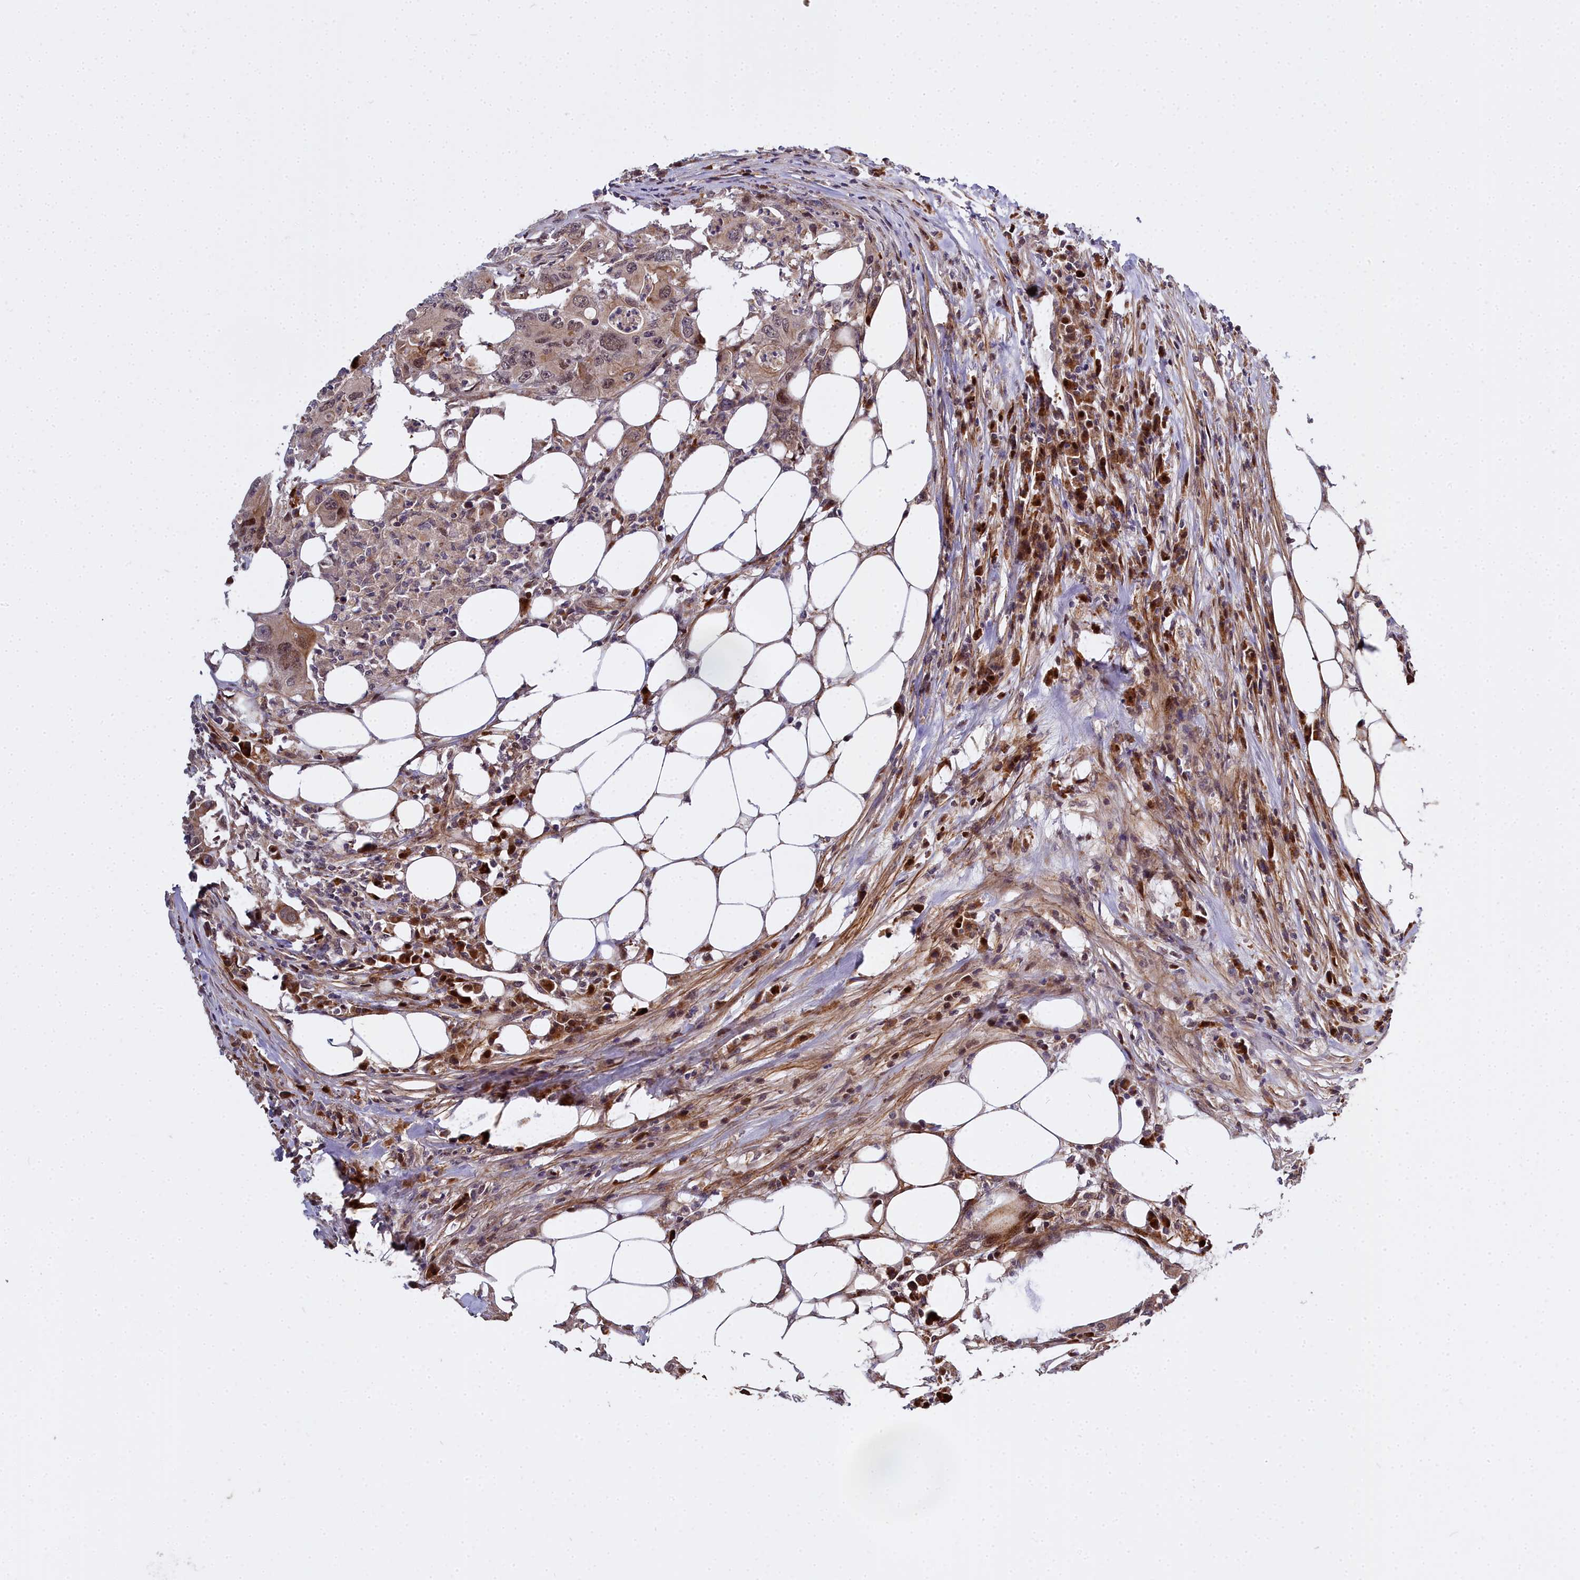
{"staining": {"intensity": "weak", "quantity": "25%-75%", "location": "cytoplasmic/membranous,nuclear"}, "tissue": "colorectal cancer", "cell_type": "Tumor cells", "image_type": "cancer", "snomed": [{"axis": "morphology", "description": "Adenocarcinoma, NOS"}, {"axis": "topography", "description": "Colon"}], "caption": "High-magnification brightfield microscopy of colorectal adenocarcinoma stained with DAB (brown) and counterstained with hematoxylin (blue). tumor cells exhibit weak cytoplasmic/membranous and nuclear expression is present in about25%-75% of cells. Nuclei are stained in blue.", "gene": "MRPS11", "patient": {"sex": "male", "age": 71}}